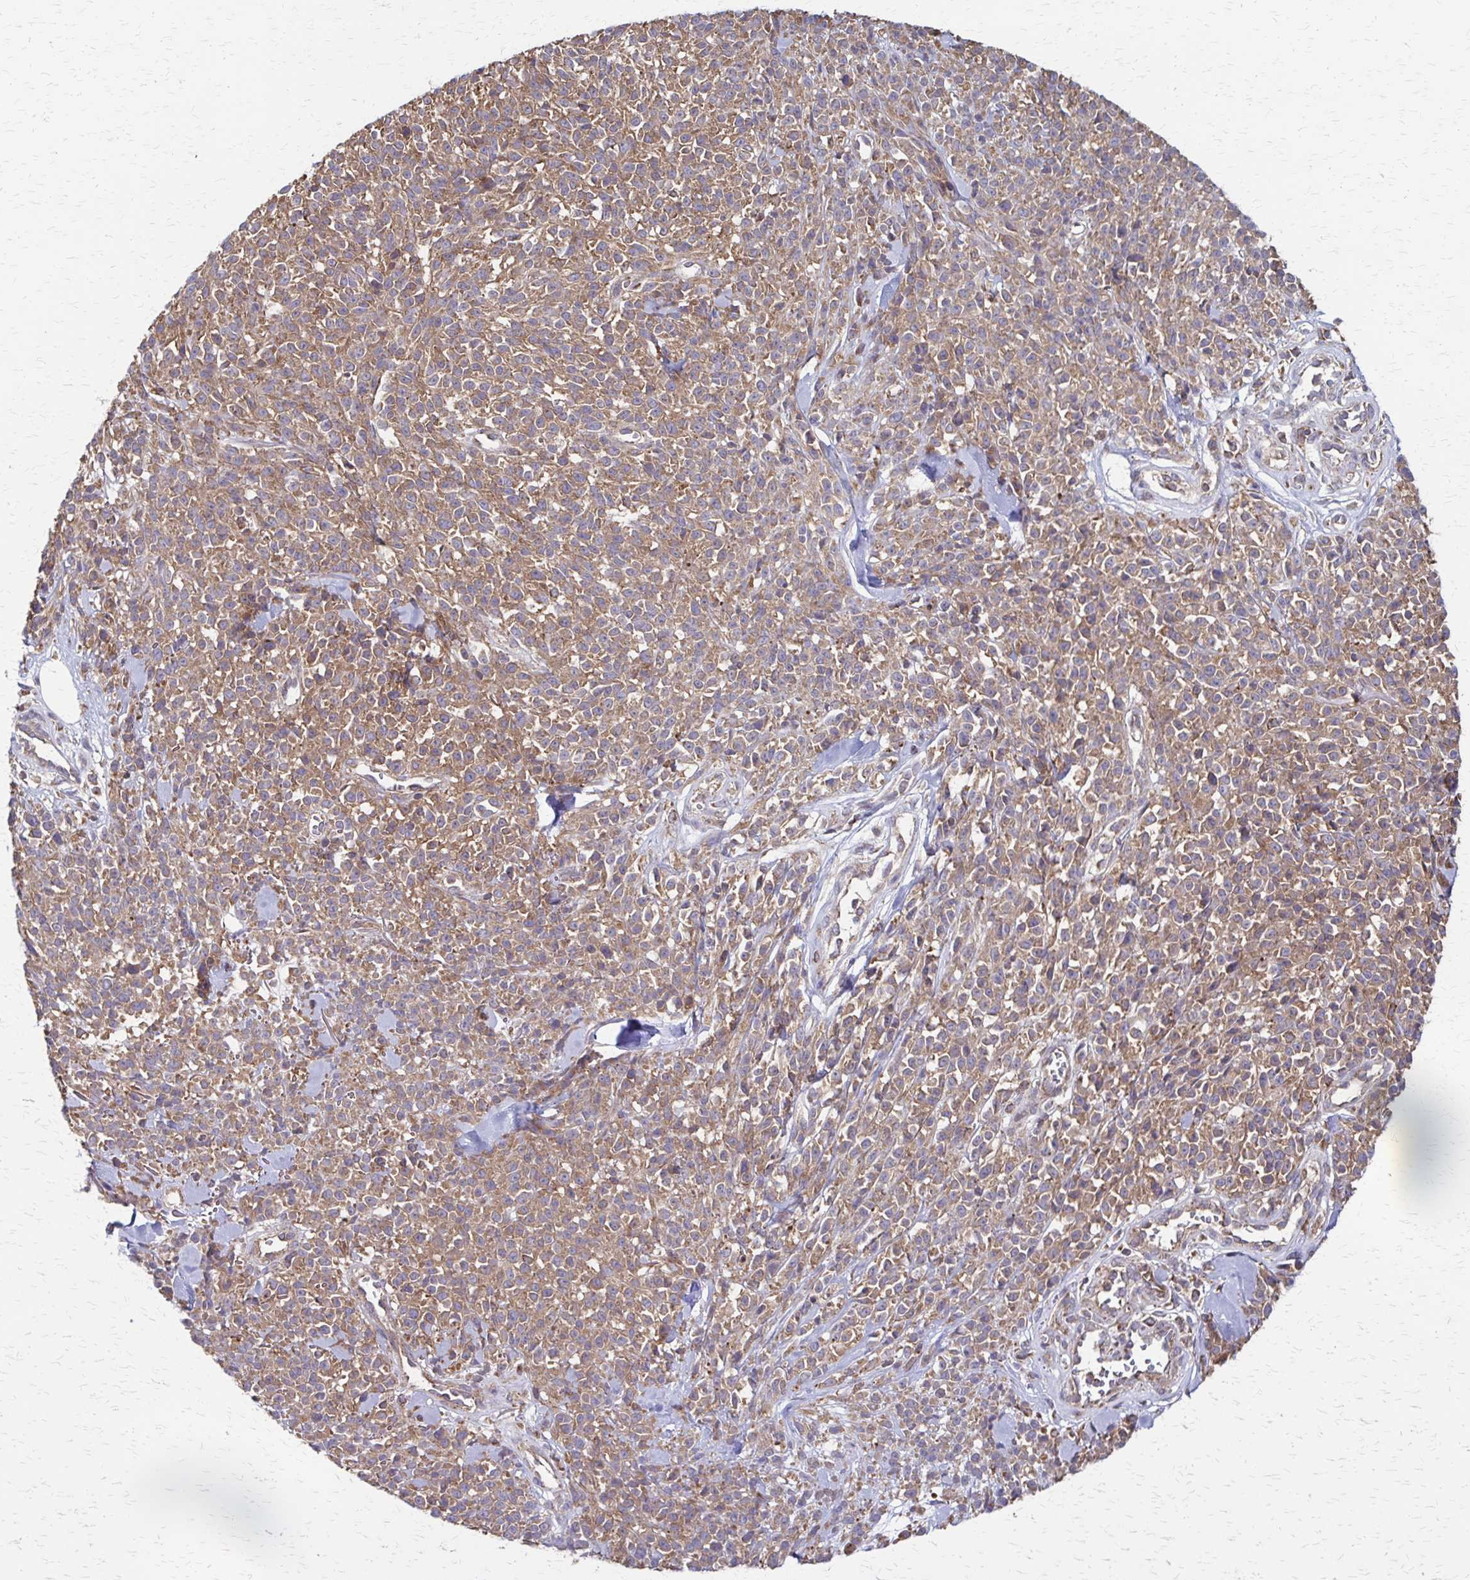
{"staining": {"intensity": "moderate", "quantity": ">75%", "location": "cytoplasmic/membranous"}, "tissue": "melanoma", "cell_type": "Tumor cells", "image_type": "cancer", "snomed": [{"axis": "morphology", "description": "Malignant melanoma, NOS"}, {"axis": "topography", "description": "Skin"}, {"axis": "topography", "description": "Skin of trunk"}], "caption": "Immunohistochemical staining of human melanoma exhibits medium levels of moderate cytoplasmic/membranous expression in about >75% of tumor cells.", "gene": "EEF2", "patient": {"sex": "male", "age": 74}}